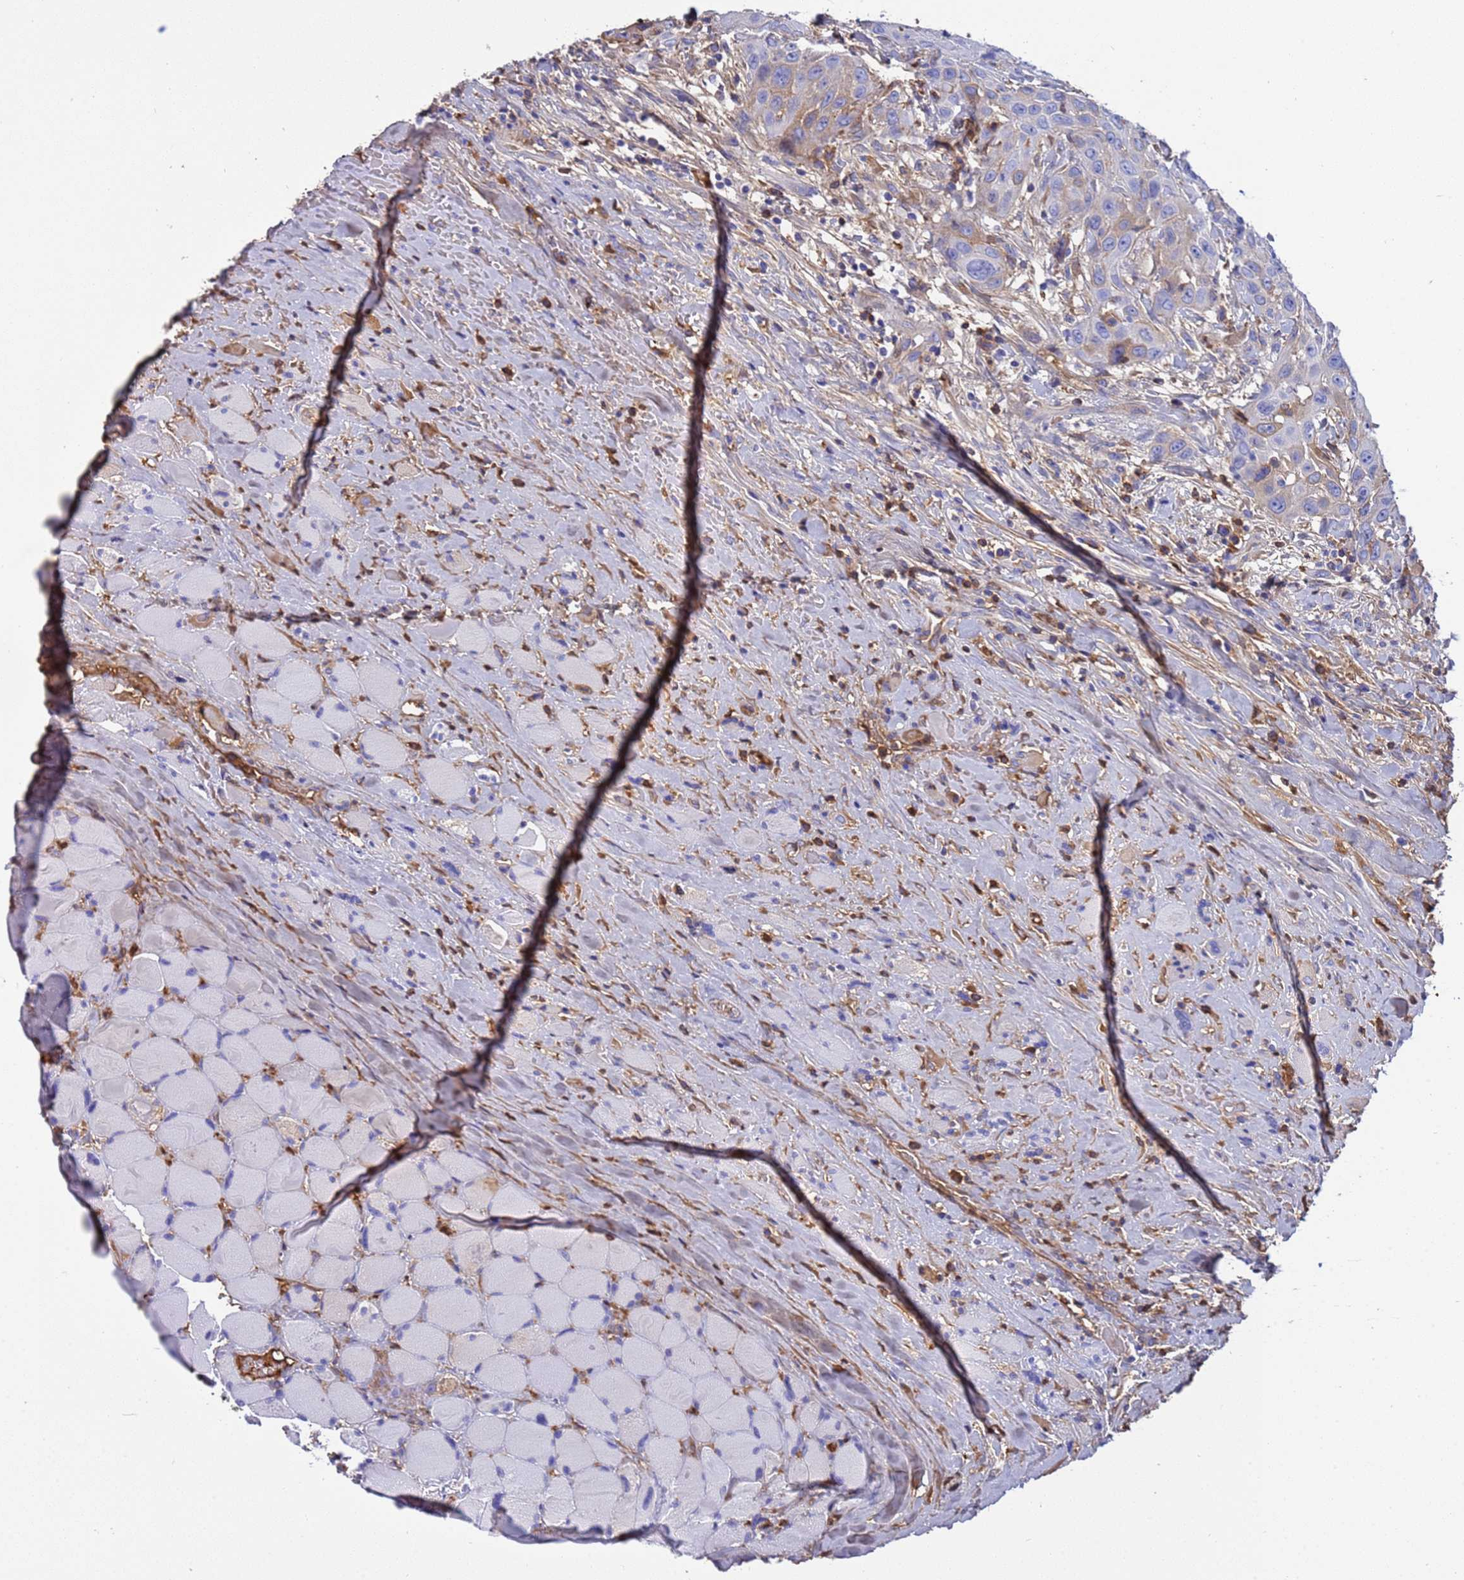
{"staining": {"intensity": "moderate", "quantity": "<25%", "location": "cytoplasmic/membranous"}, "tissue": "head and neck cancer", "cell_type": "Tumor cells", "image_type": "cancer", "snomed": [{"axis": "morphology", "description": "Squamous cell carcinoma, NOS"}, {"axis": "topography", "description": "Head-Neck"}], "caption": "A high-resolution image shows IHC staining of squamous cell carcinoma (head and neck), which exhibits moderate cytoplasmic/membranous positivity in approximately <25% of tumor cells.", "gene": "H1-7", "patient": {"sex": "male", "age": 81}}